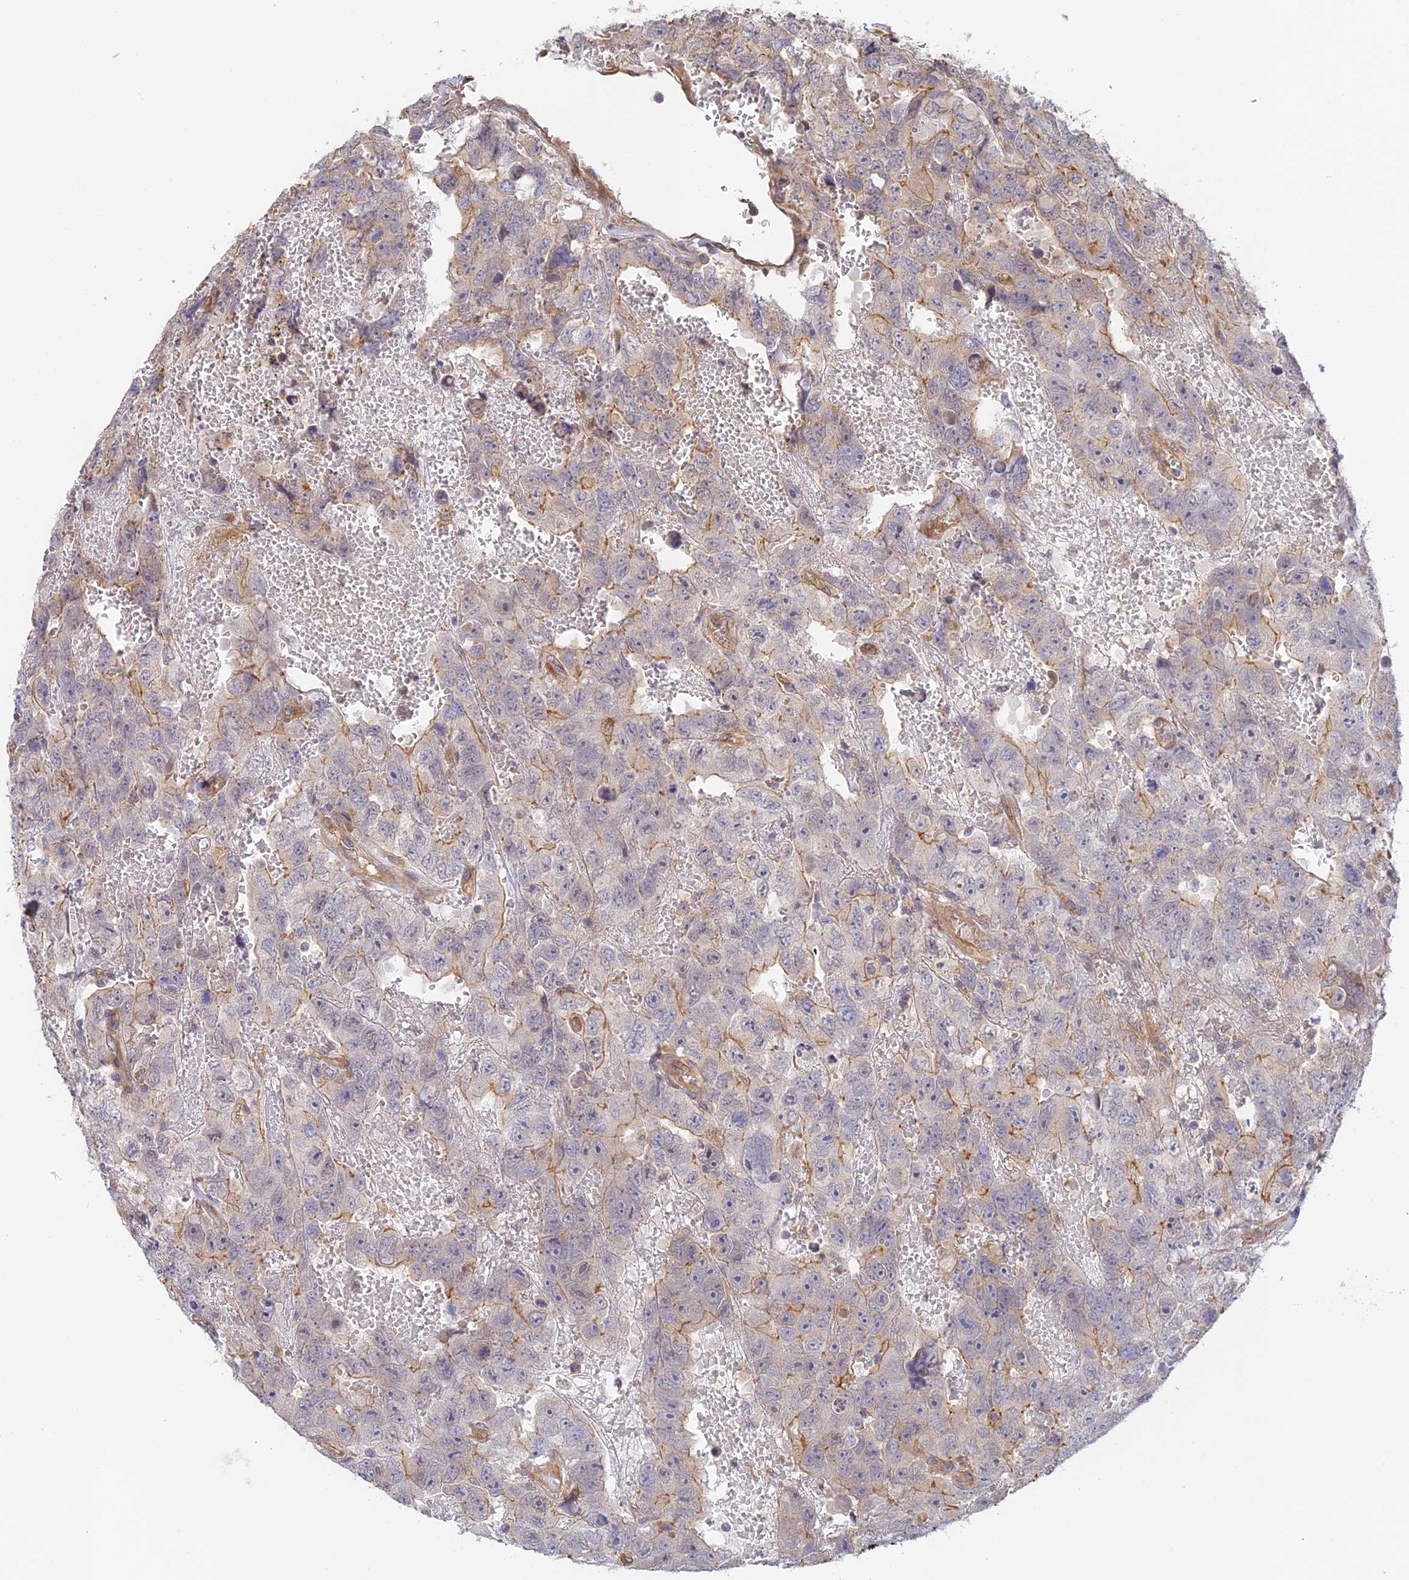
{"staining": {"intensity": "moderate", "quantity": "<25%", "location": "cytoplasmic/membranous"}, "tissue": "testis cancer", "cell_type": "Tumor cells", "image_type": "cancer", "snomed": [{"axis": "morphology", "description": "Carcinoma, Embryonal, NOS"}, {"axis": "topography", "description": "Testis"}], "caption": "DAB (3,3'-diaminobenzidine) immunohistochemical staining of testis embryonal carcinoma shows moderate cytoplasmic/membranous protein positivity in about <25% of tumor cells. Immunohistochemistry (ihc) stains the protein of interest in brown and the nuclei are stained blue.", "gene": "MYO9A", "patient": {"sex": "male", "age": 45}}